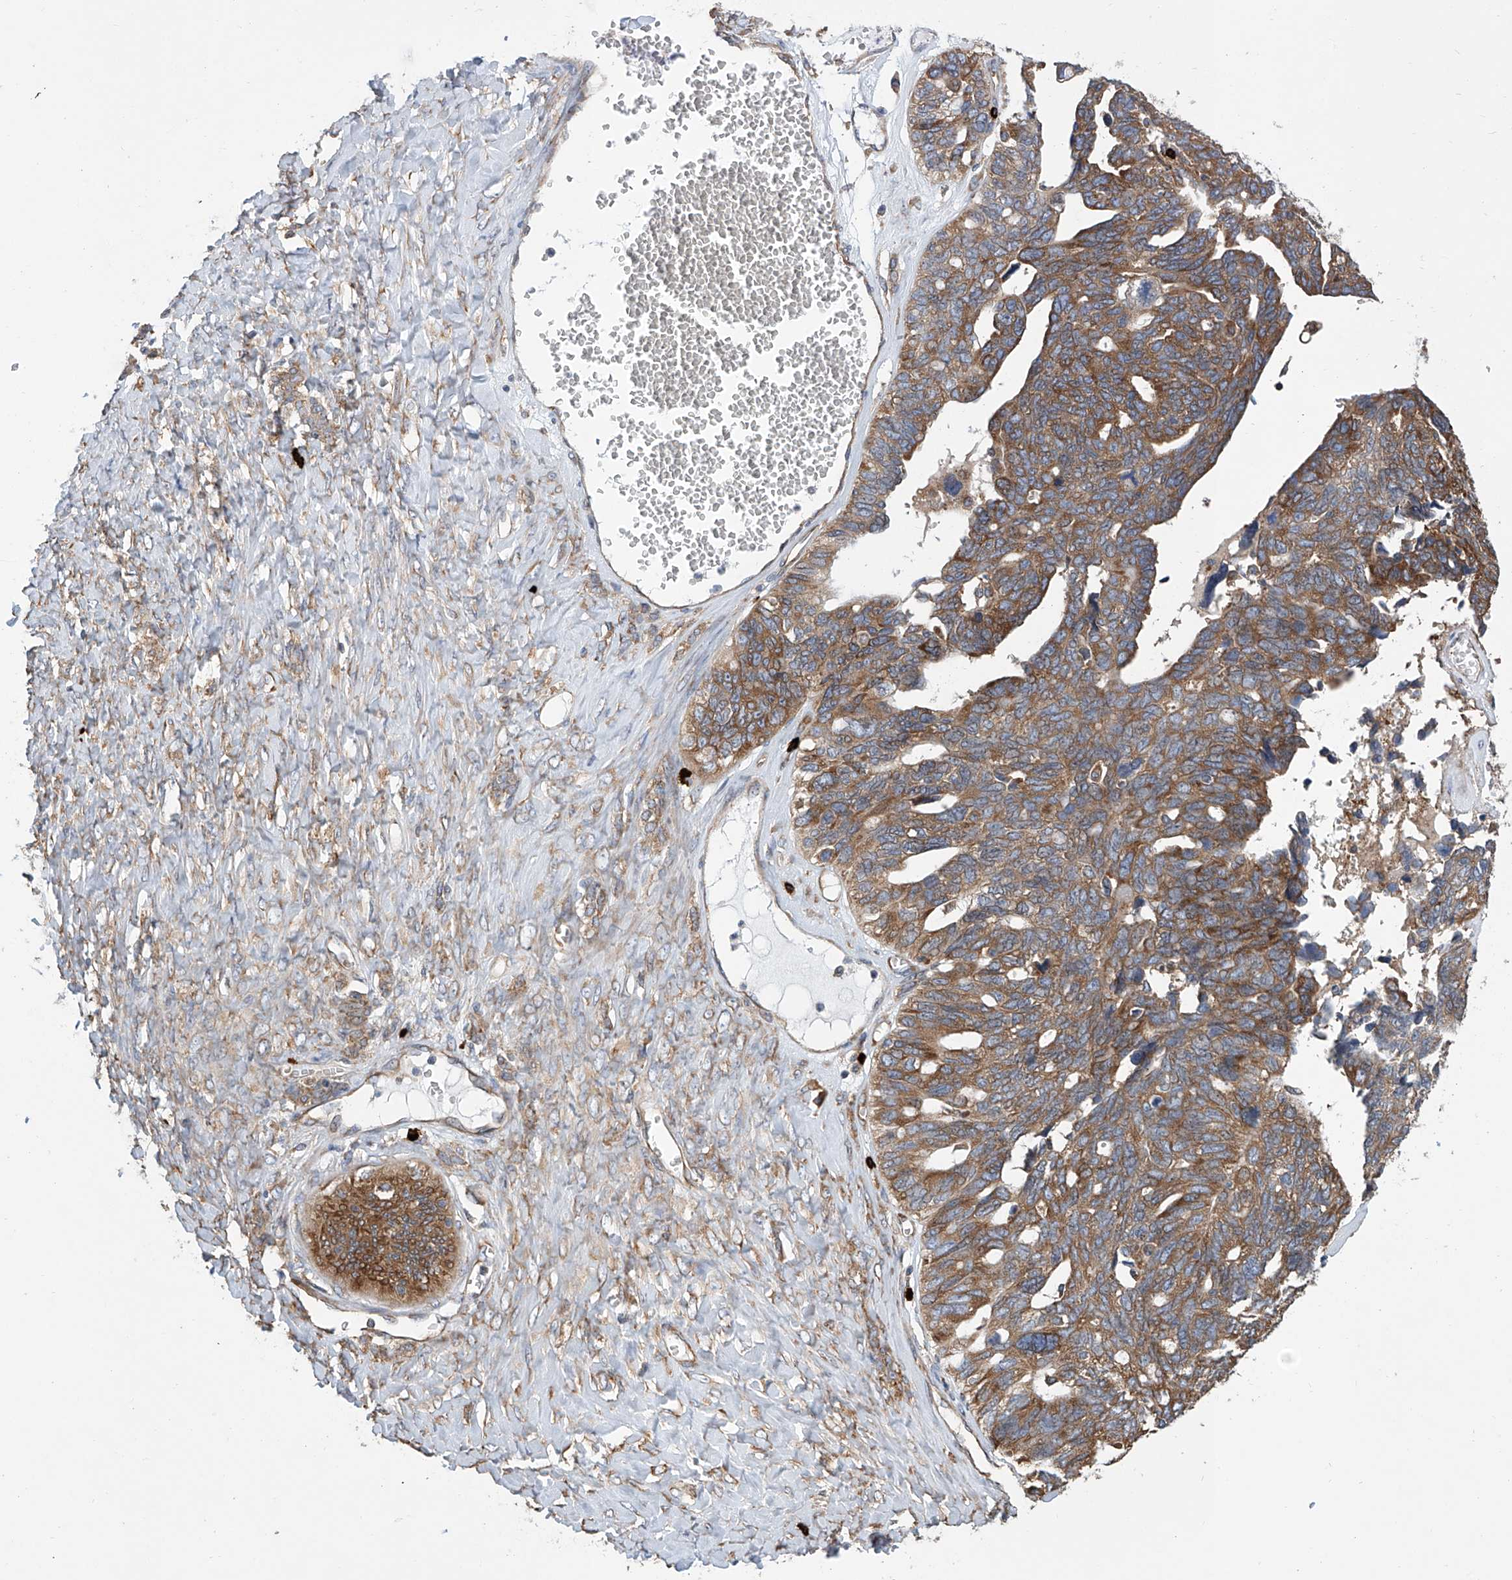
{"staining": {"intensity": "moderate", "quantity": ">75%", "location": "cytoplasmic/membranous"}, "tissue": "ovarian cancer", "cell_type": "Tumor cells", "image_type": "cancer", "snomed": [{"axis": "morphology", "description": "Cystadenocarcinoma, serous, NOS"}, {"axis": "topography", "description": "Ovary"}], "caption": "Moderate cytoplasmic/membranous staining is identified in approximately >75% of tumor cells in ovarian cancer (serous cystadenocarcinoma).", "gene": "SENP2", "patient": {"sex": "female", "age": 79}}